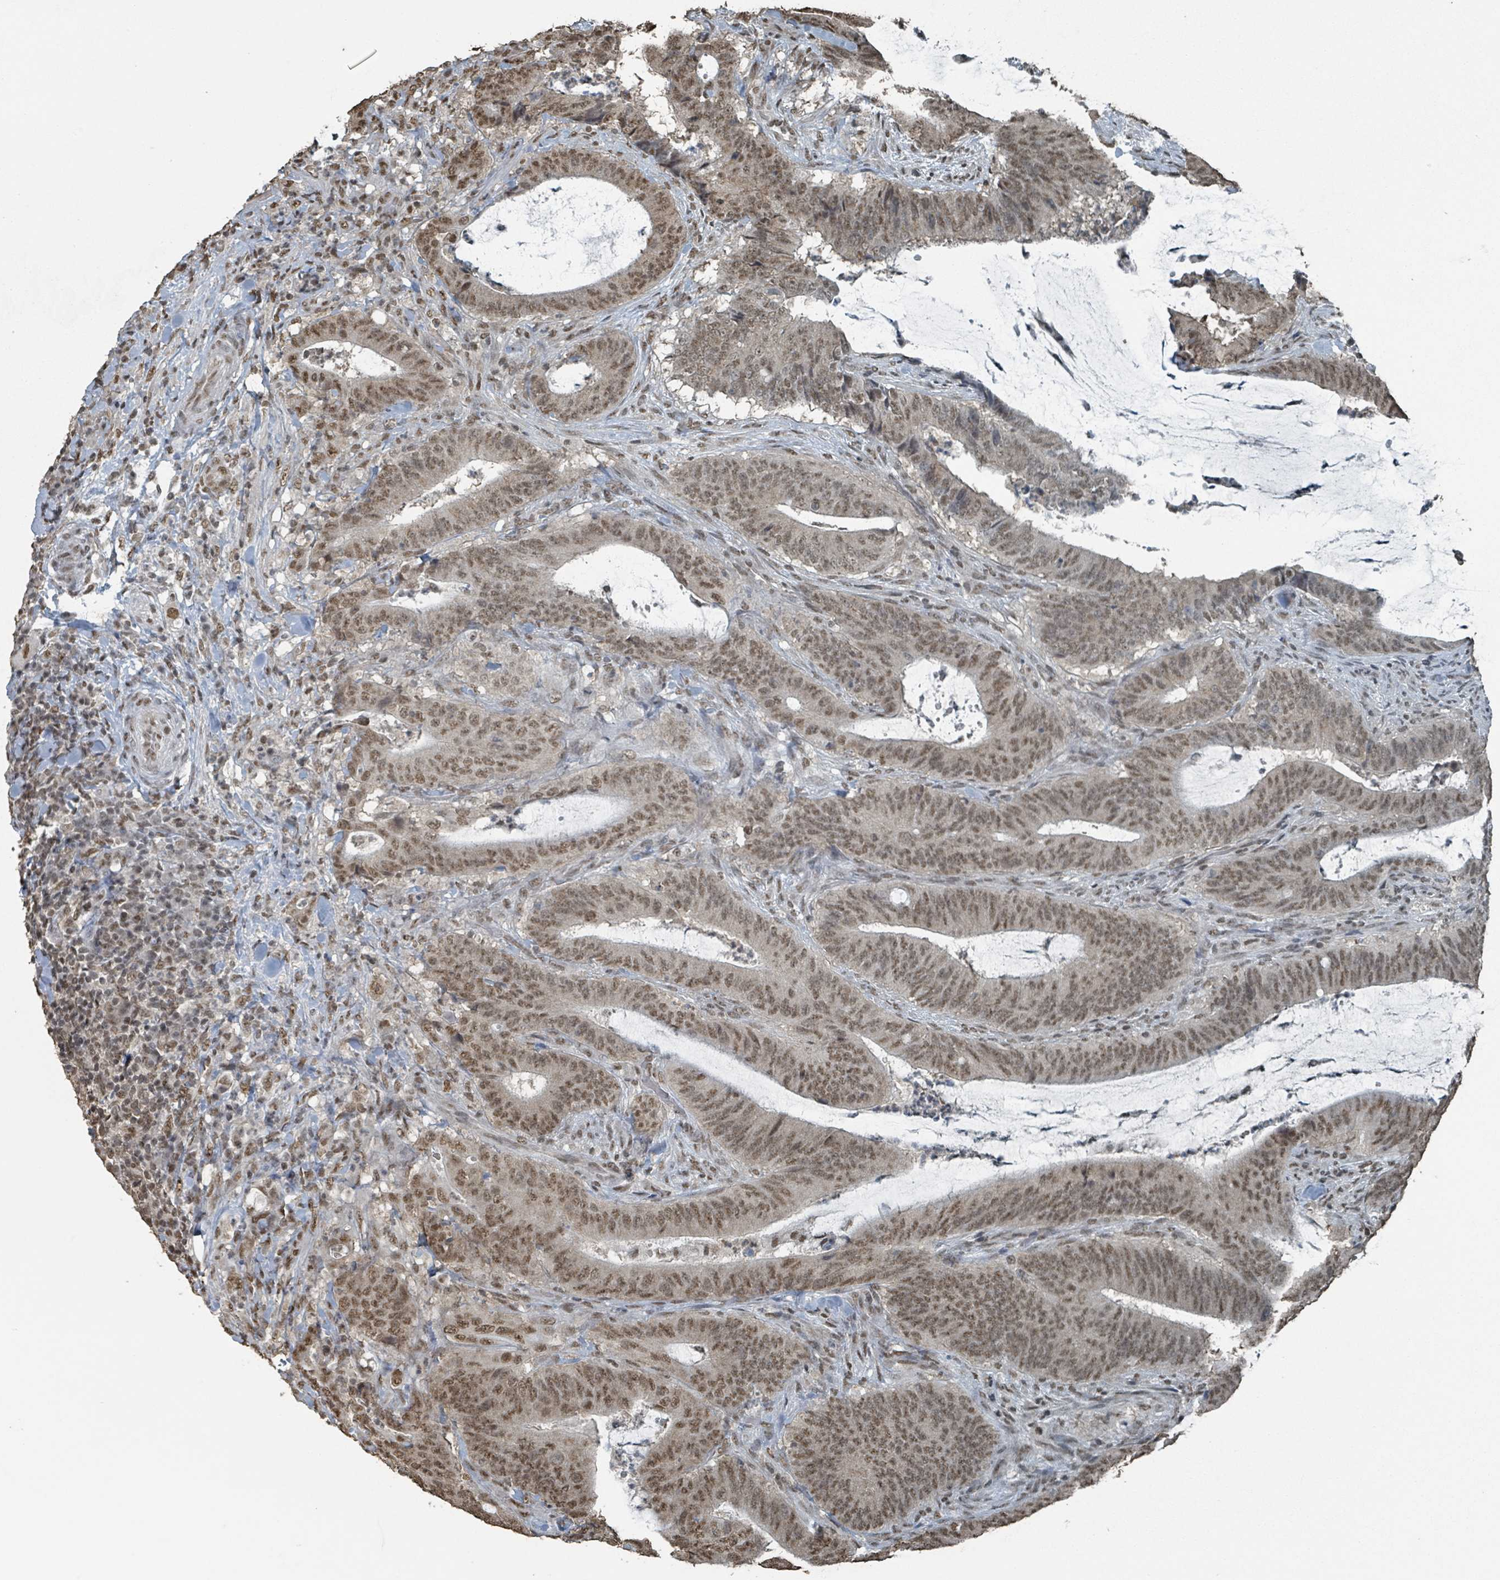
{"staining": {"intensity": "moderate", "quantity": ">75%", "location": "nuclear"}, "tissue": "colorectal cancer", "cell_type": "Tumor cells", "image_type": "cancer", "snomed": [{"axis": "morphology", "description": "Adenocarcinoma, NOS"}, {"axis": "topography", "description": "Colon"}], "caption": "IHC histopathology image of human colorectal cancer stained for a protein (brown), which demonstrates medium levels of moderate nuclear staining in approximately >75% of tumor cells.", "gene": "PHIP", "patient": {"sex": "female", "age": 43}}